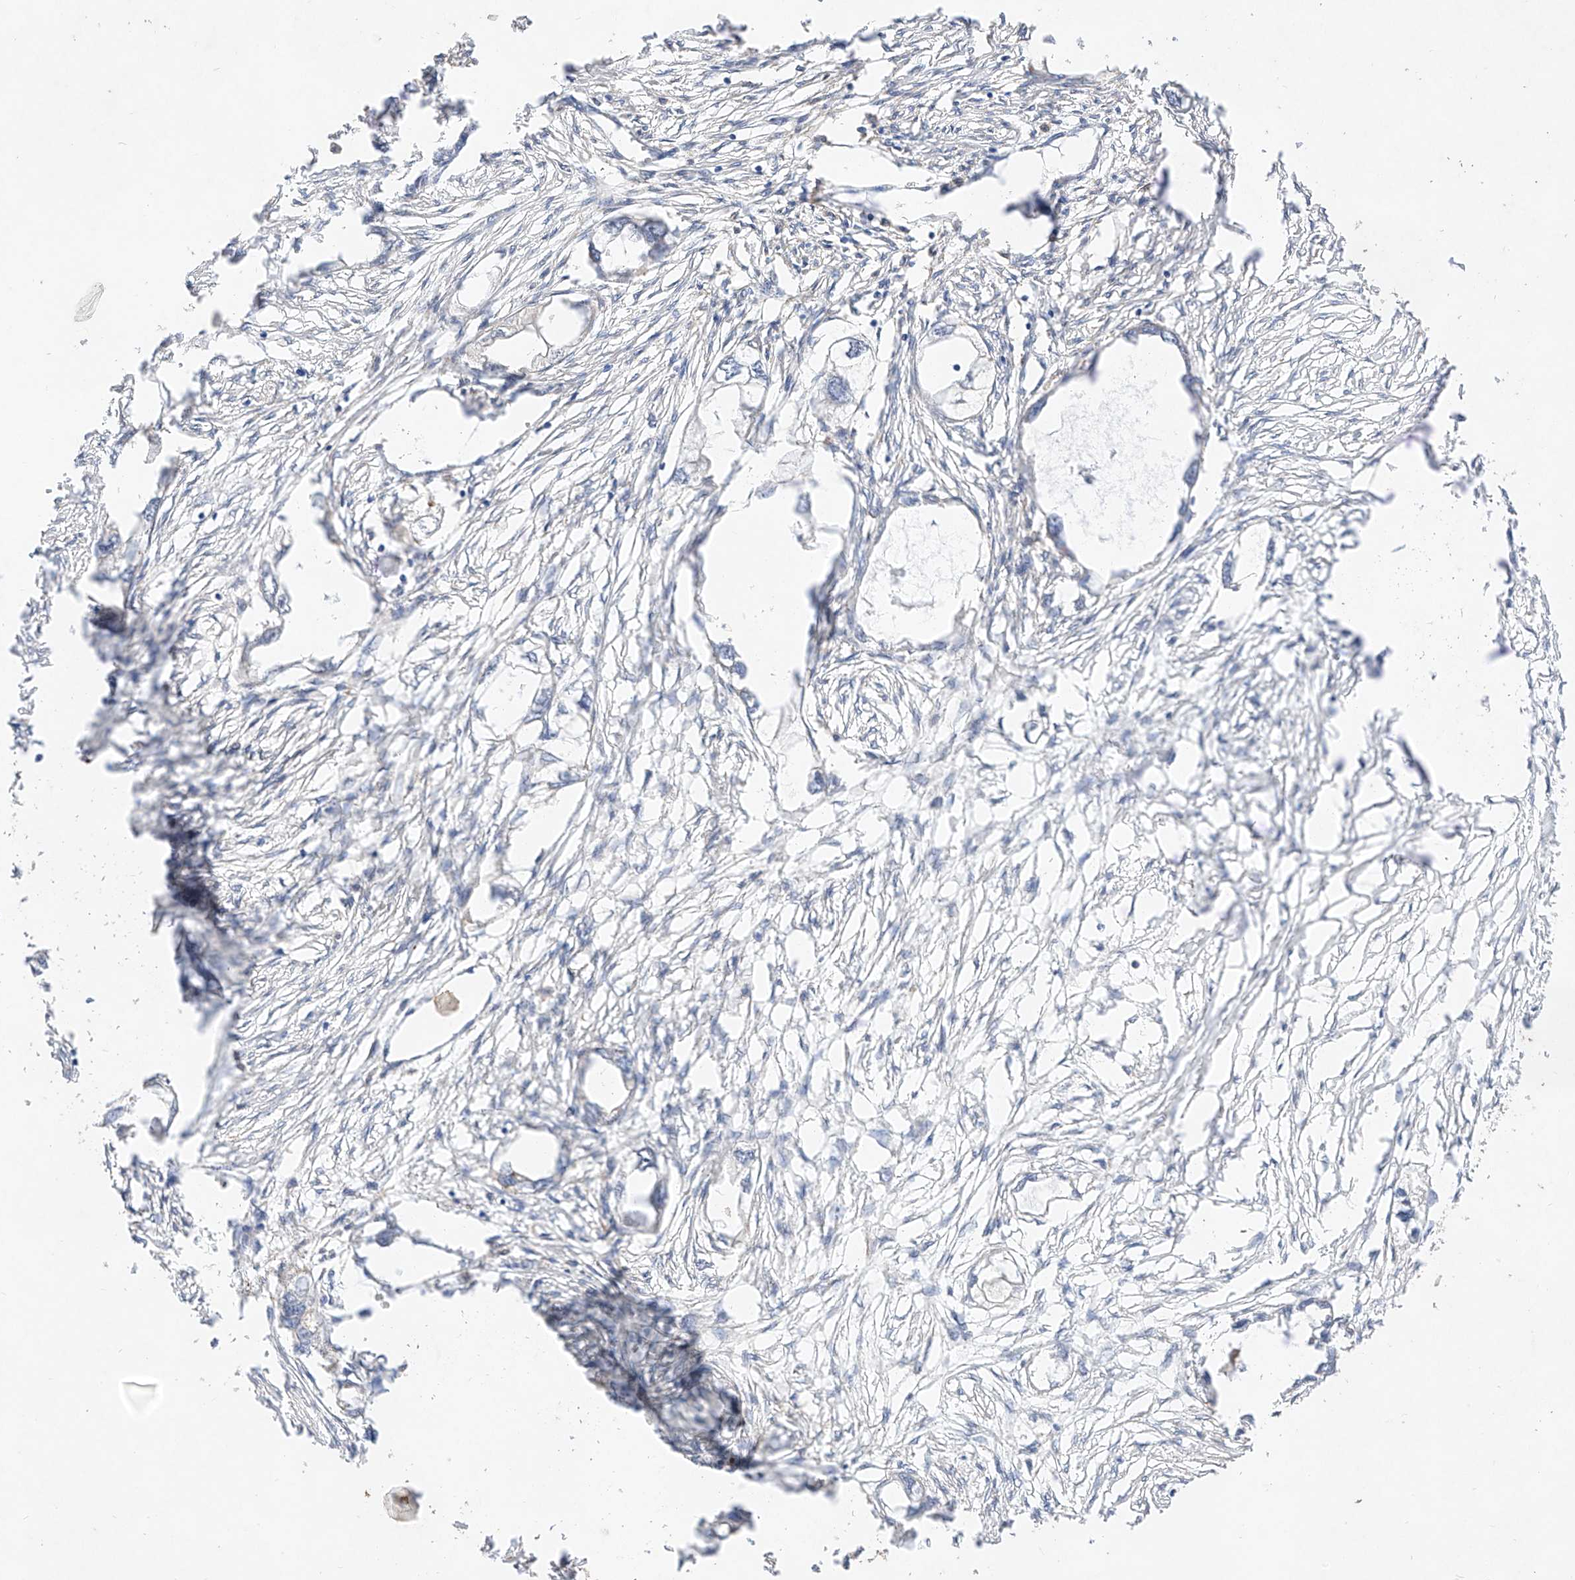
{"staining": {"intensity": "negative", "quantity": "none", "location": "none"}, "tissue": "endometrial cancer", "cell_type": "Tumor cells", "image_type": "cancer", "snomed": [{"axis": "morphology", "description": "Adenocarcinoma, NOS"}, {"axis": "morphology", "description": "Adenocarcinoma, metastatic, NOS"}, {"axis": "topography", "description": "Adipose tissue"}, {"axis": "topography", "description": "Endometrium"}], "caption": "The histopathology image shows no staining of tumor cells in endometrial cancer (metastatic adenocarcinoma).", "gene": "C6orf62", "patient": {"sex": "female", "age": 67}}